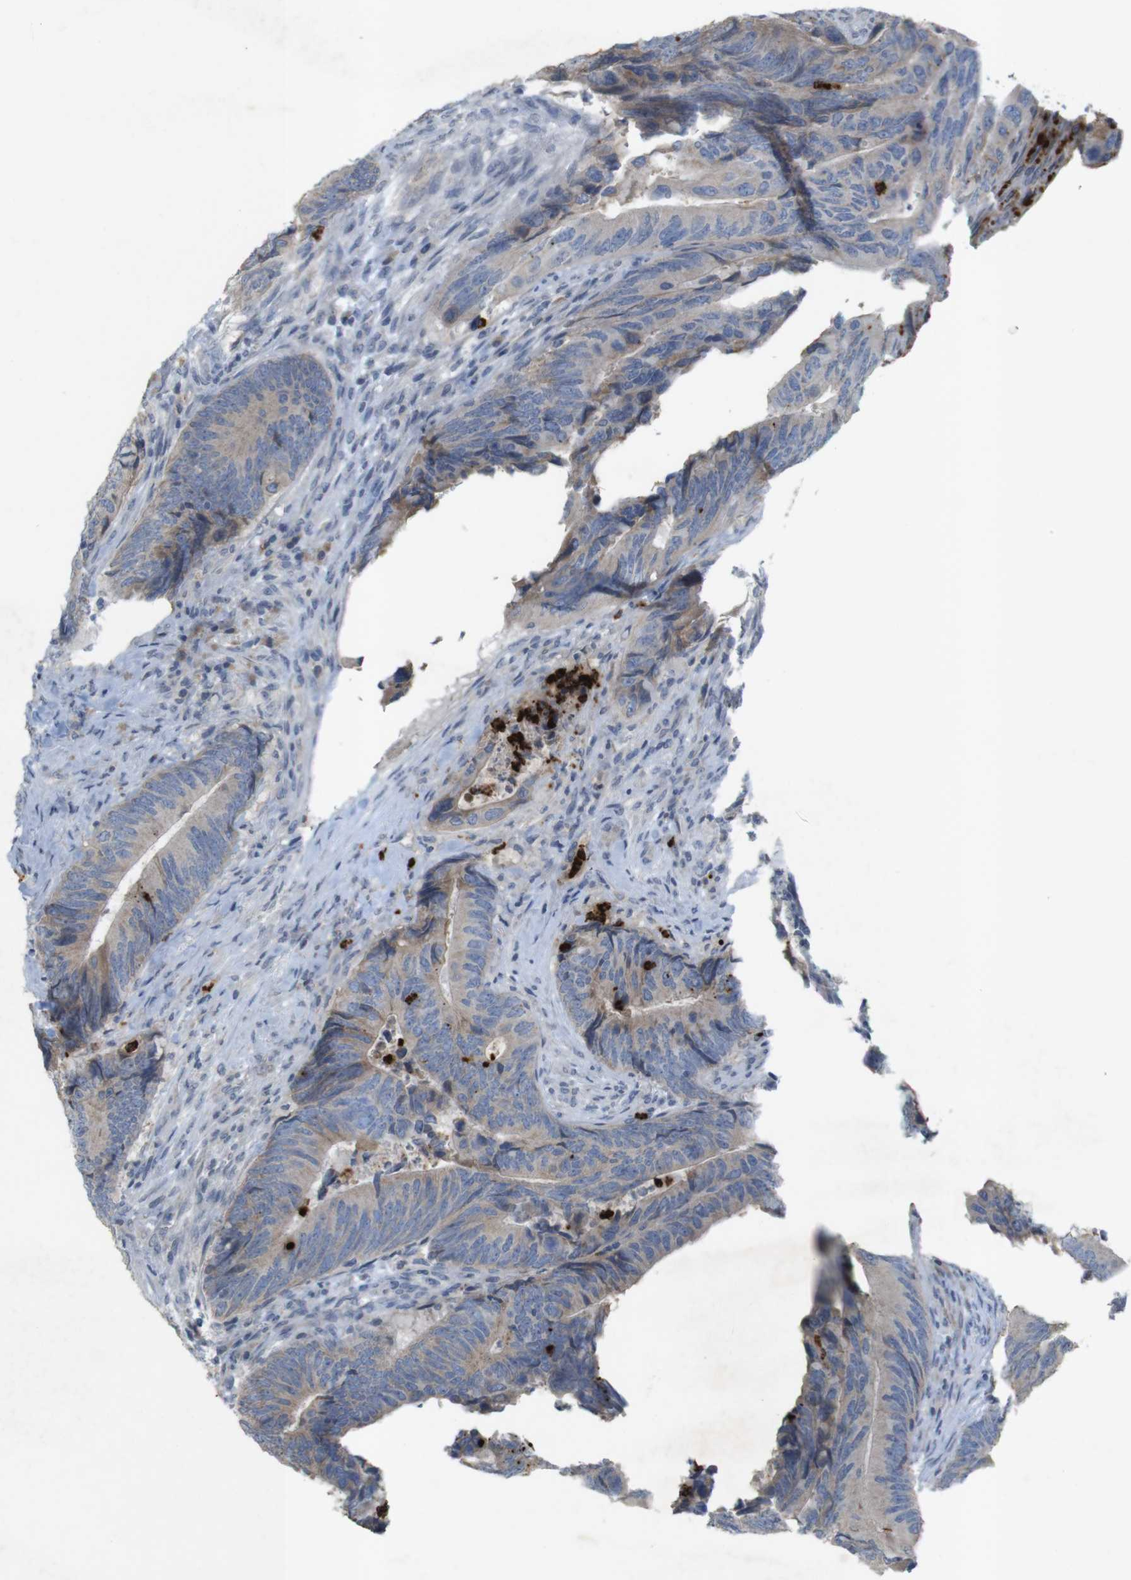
{"staining": {"intensity": "weak", "quantity": "25%-75%", "location": "cytoplasmic/membranous"}, "tissue": "colorectal cancer", "cell_type": "Tumor cells", "image_type": "cancer", "snomed": [{"axis": "morphology", "description": "Normal tissue, NOS"}, {"axis": "morphology", "description": "Adenocarcinoma, NOS"}, {"axis": "topography", "description": "Colon"}], "caption": "Colorectal cancer (adenocarcinoma) was stained to show a protein in brown. There is low levels of weak cytoplasmic/membranous positivity in about 25%-75% of tumor cells.", "gene": "TSPAN14", "patient": {"sex": "male", "age": 56}}